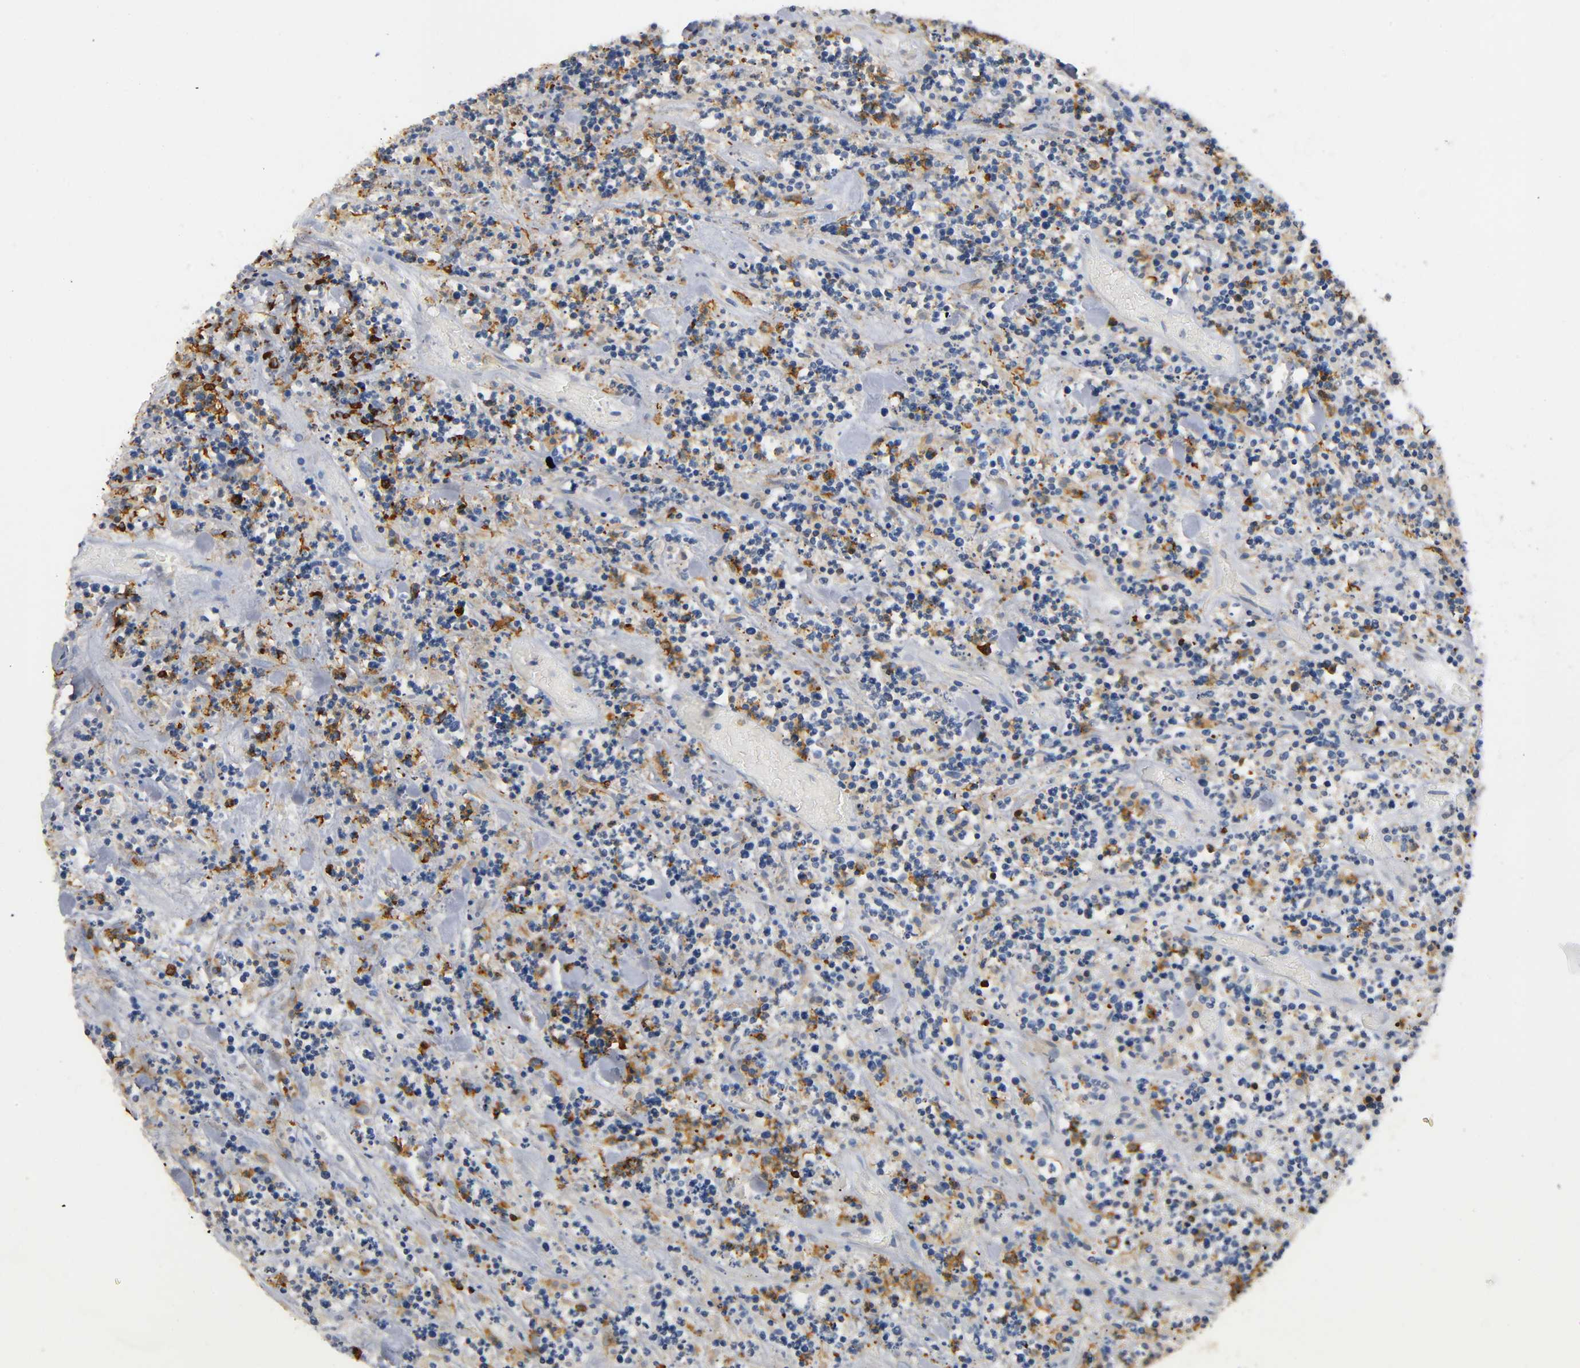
{"staining": {"intensity": "moderate", "quantity": "25%-75%", "location": "cytoplasmic/membranous"}, "tissue": "lymphoma", "cell_type": "Tumor cells", "image_type": "cancer", "snomed": [{"axis": "morphology", "description": "Malignant lymphoma, non-Hodgkin's type, High grade"}, {"axis": "topography", "description": "Soft tissue"}], "caption": "Protein expression analysis of lymphoma reveals moderate cytoplasmic/membranous staining in about 25%-75% of tumor cells.", "gene": "CAPN10", "patient": {"sex": "male", "age": 18}}